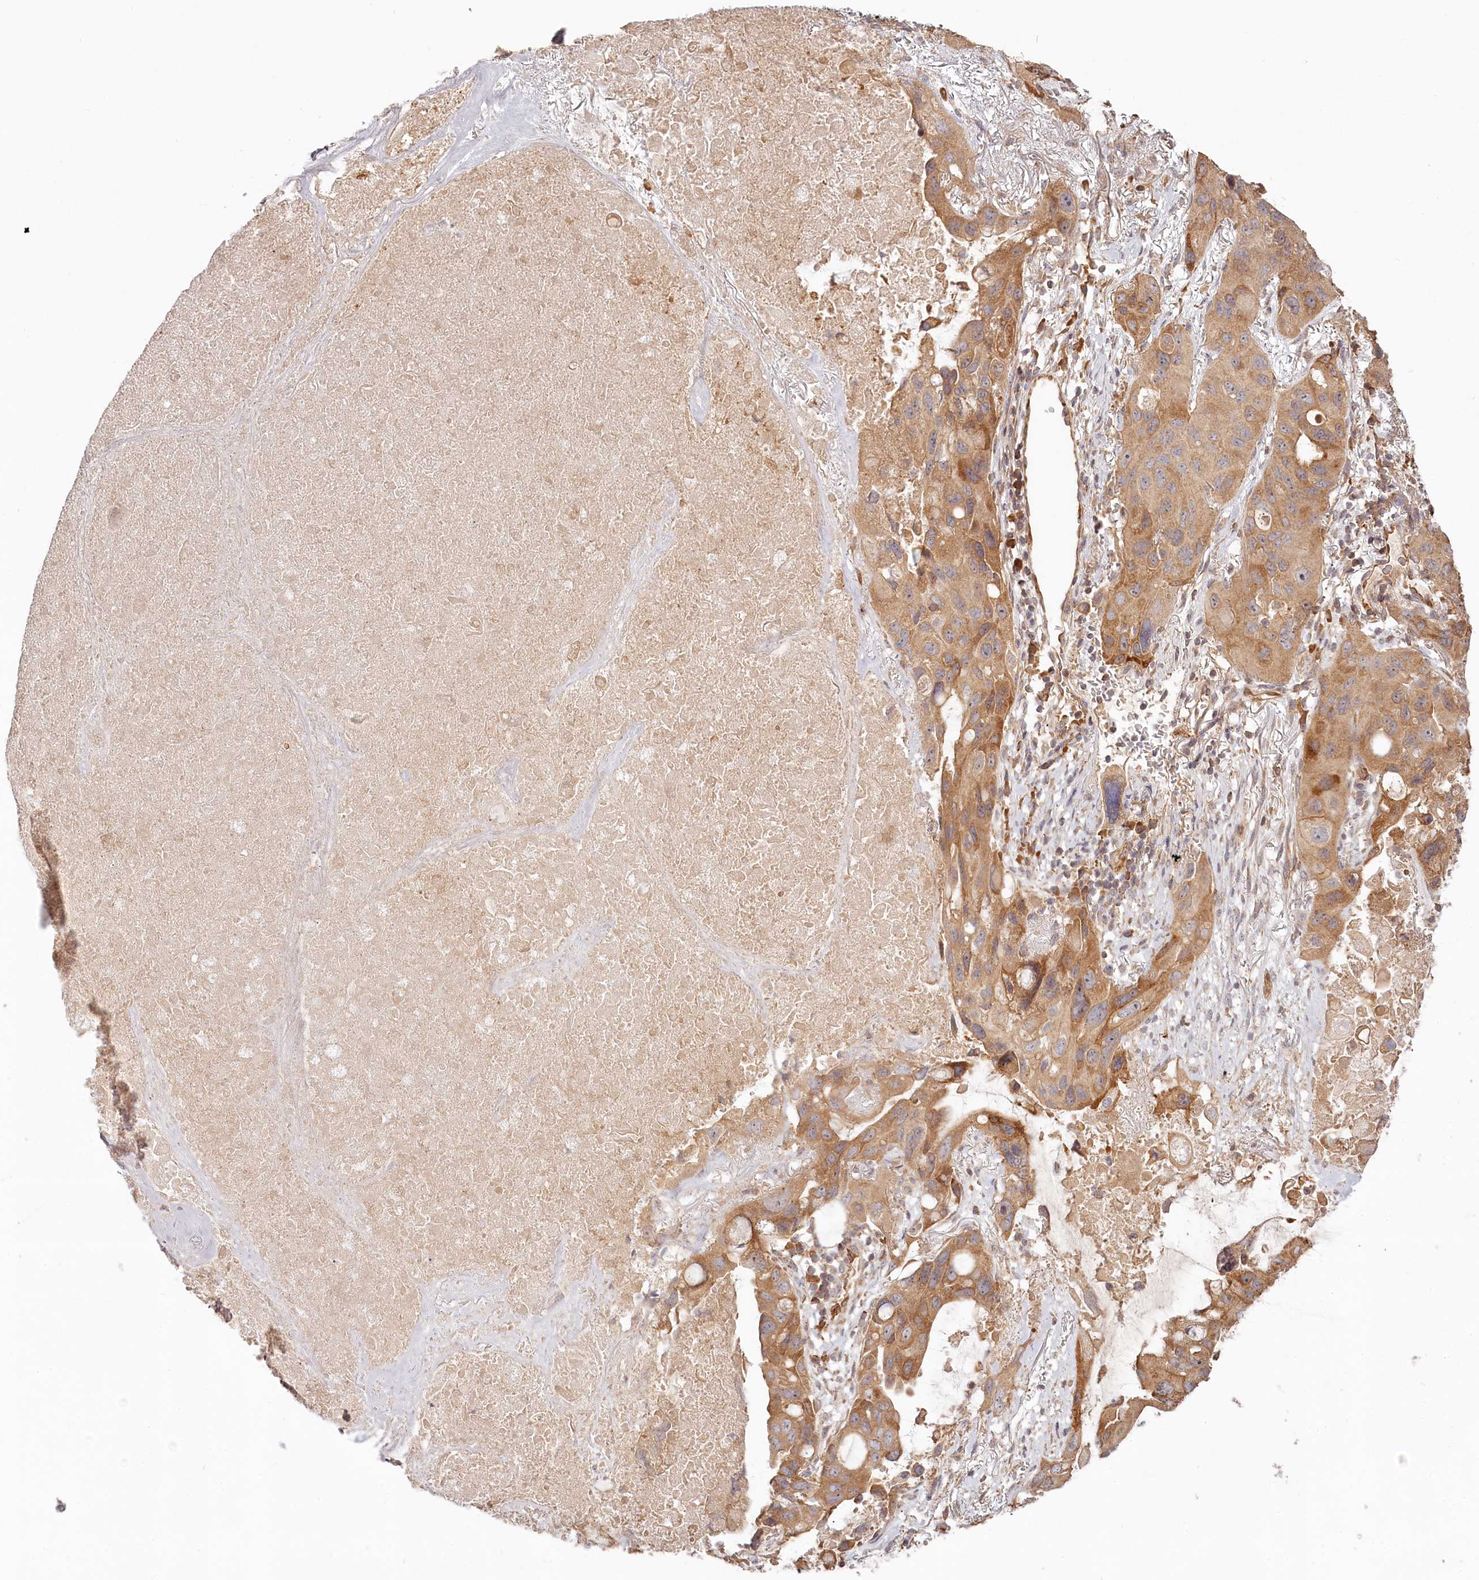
{"staining": {"intensity": "moderate", "quantity": ">75%", "location": "cytoplasmic/membranous"}, "tissue": "lung cancer", "cell_type": "Tumor cells", "image_type": "cancer", "snomed": [{"axis": "morphology", "description": "Squamous cell carcinoma, NOS"}, {"axis": "topography", "description": "Lung"}], "caption": "Protein expression analysis of human lung squamous cell carcinoma reveals moderate cytoplasmic/membranous expression in about >75% of tumor cells. Using DAB (brown) and hematoxylin (blue) stains, captured at high magnification using brightfield microscopy.", "gene": "TMIE", "patient": {"sex": "female", "age": 73}}